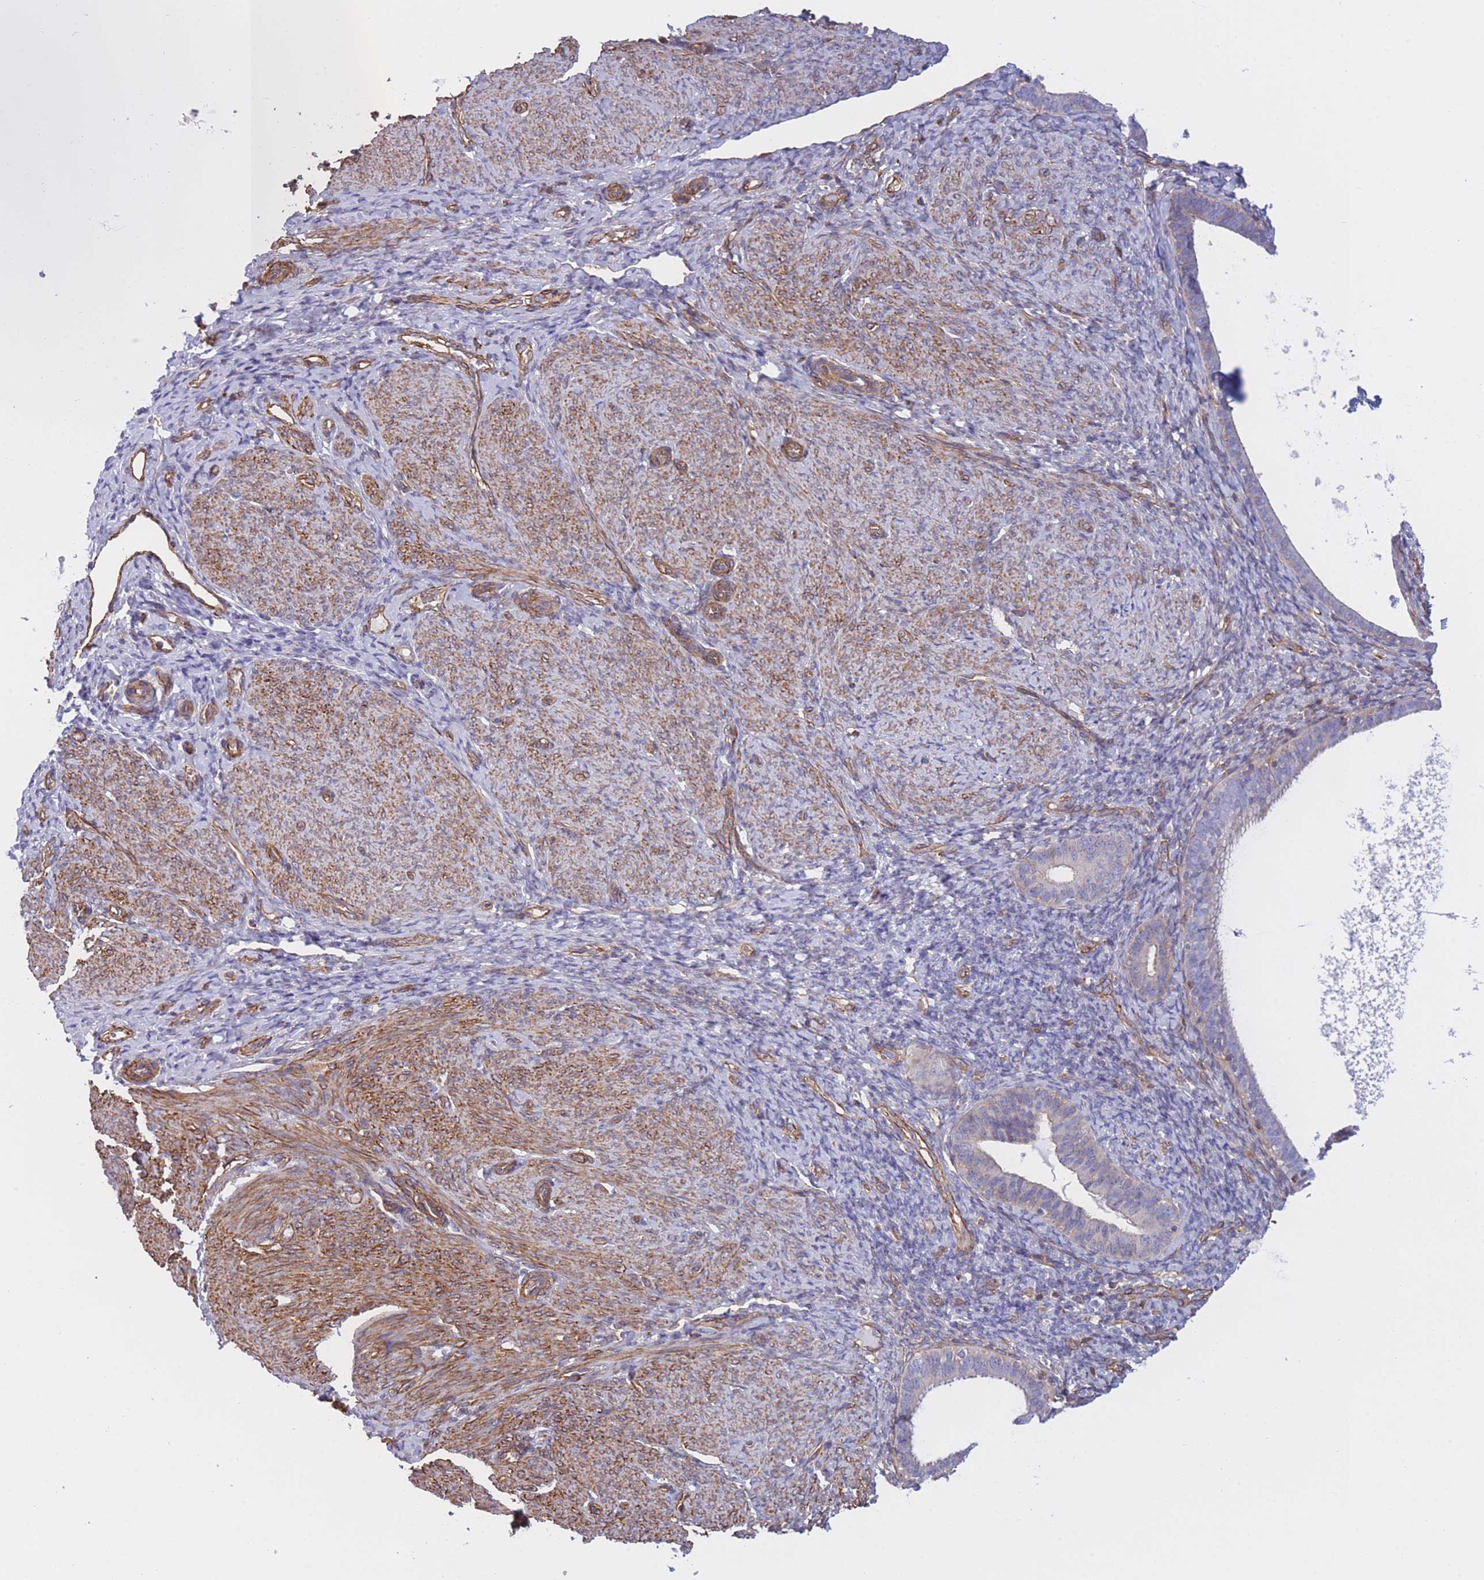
{"staining": {"intensity": "negative", "quantity": "none", "location": "none"}, "tissue": "endometrium", "cell_type": "Cells in endometrial stroma", "image_type": "normal", "snomed": [{"axis": "morphology", "description": "Normal tissue, NOS"}, {"axis": "topography", "description": "Endometrium"}], "caption": "Image shows no significant protein positivity in cells in endometrial stroma of normal endometrium.", "gene": "CDC25B", "patient": {"sex": "female", "age": 65}}